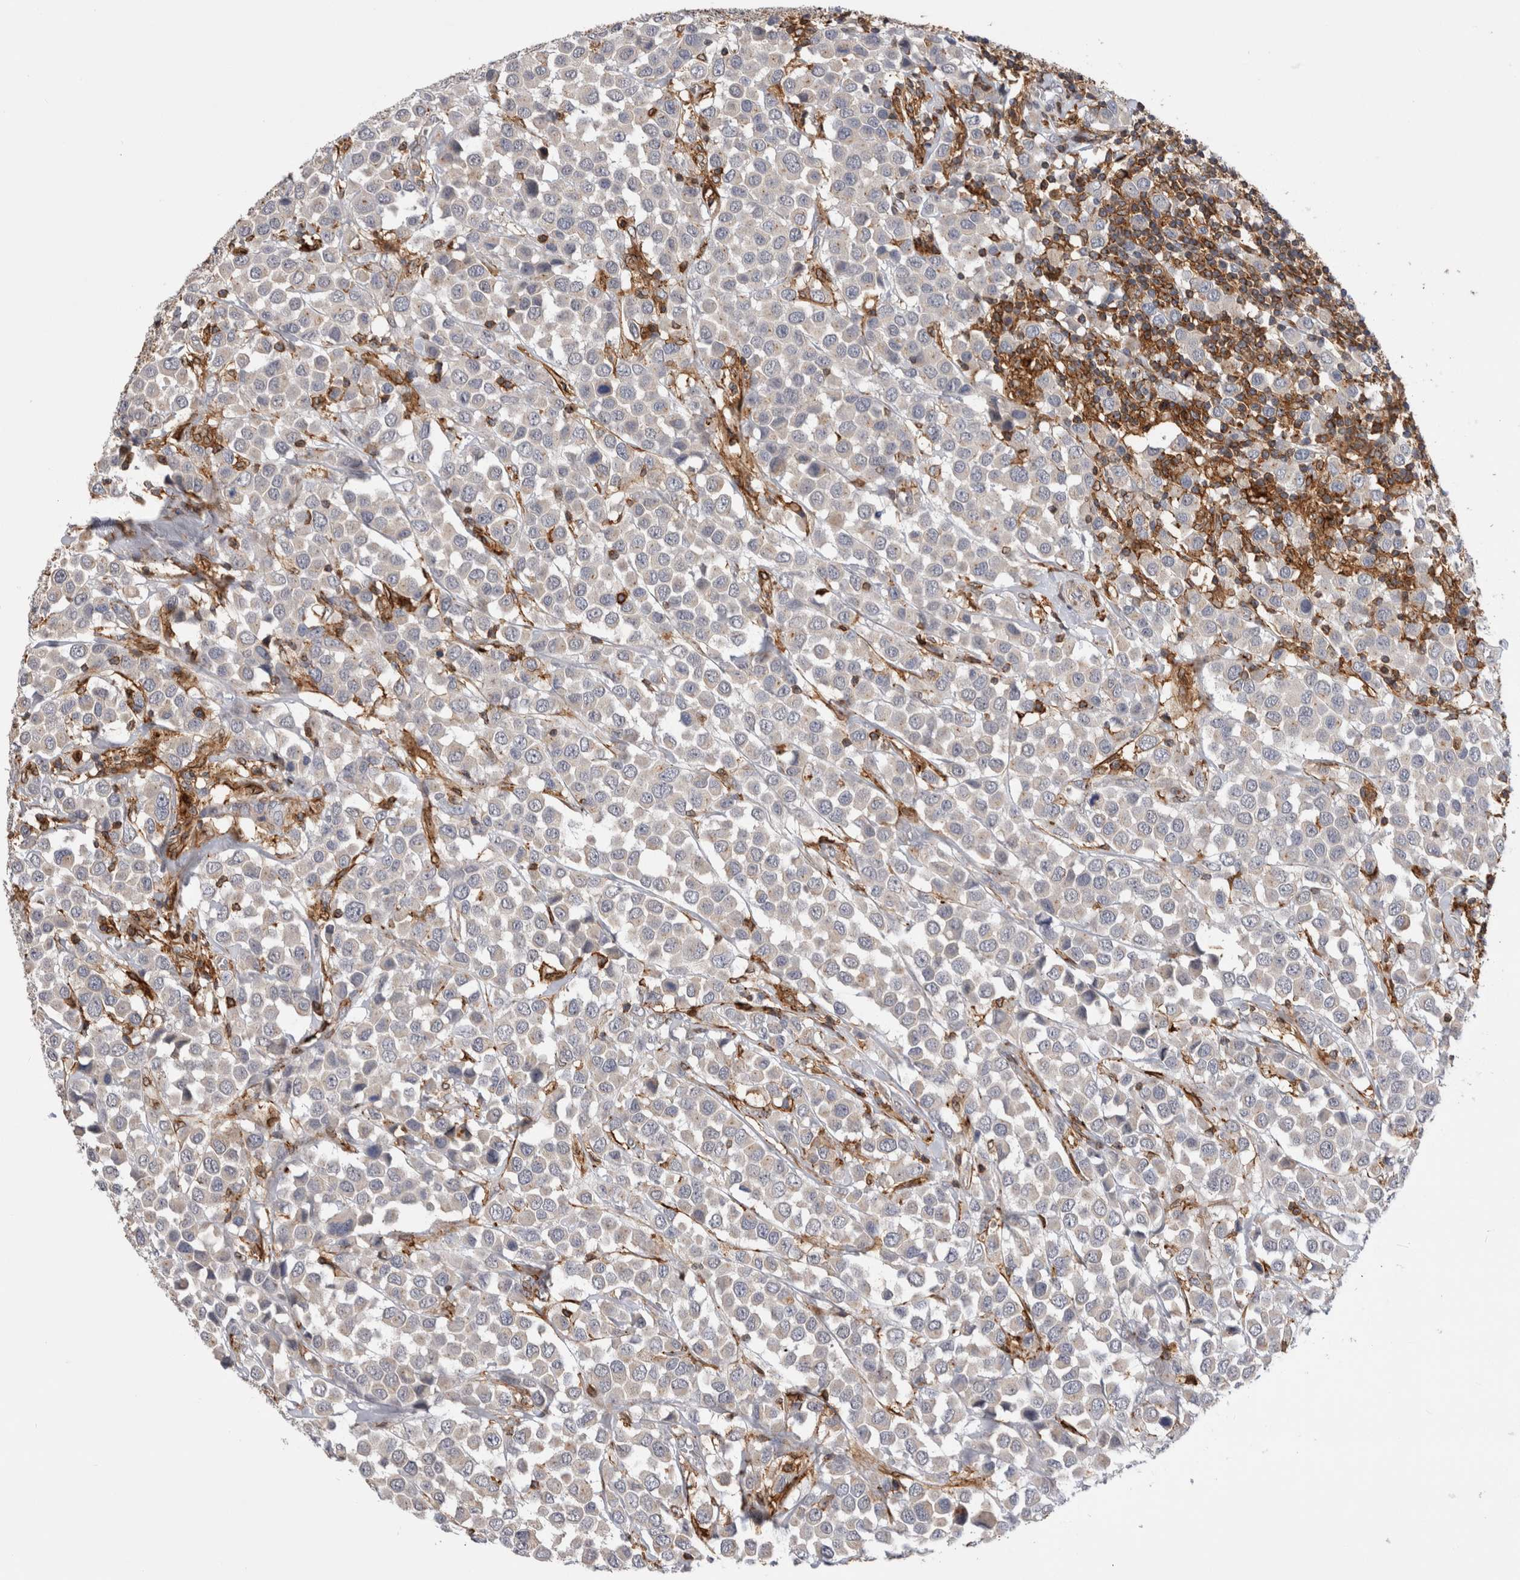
{"staining": {"intensity": "negative", "quantity": "none", "location": "none"}, "tissue": "breast cancer", "cell_type": "Tumor cells", "image_type": "cancer", "snomed": [{"axis": "morphology", "description": "Duct carcinoma"}, {"axis": "topography", "description": "Breast"}], "caption": "Immunohistochemistry (IHC) photomicrograph of neoplastic tissue: human breast cancer (intraductal carcinoma) stained with DAB (3,3'-diaminobenzidine) shows no significant protein staining in tumor cells.", "gene": "CCDC88B", "patient": {"sex": "female", "age": 61}}